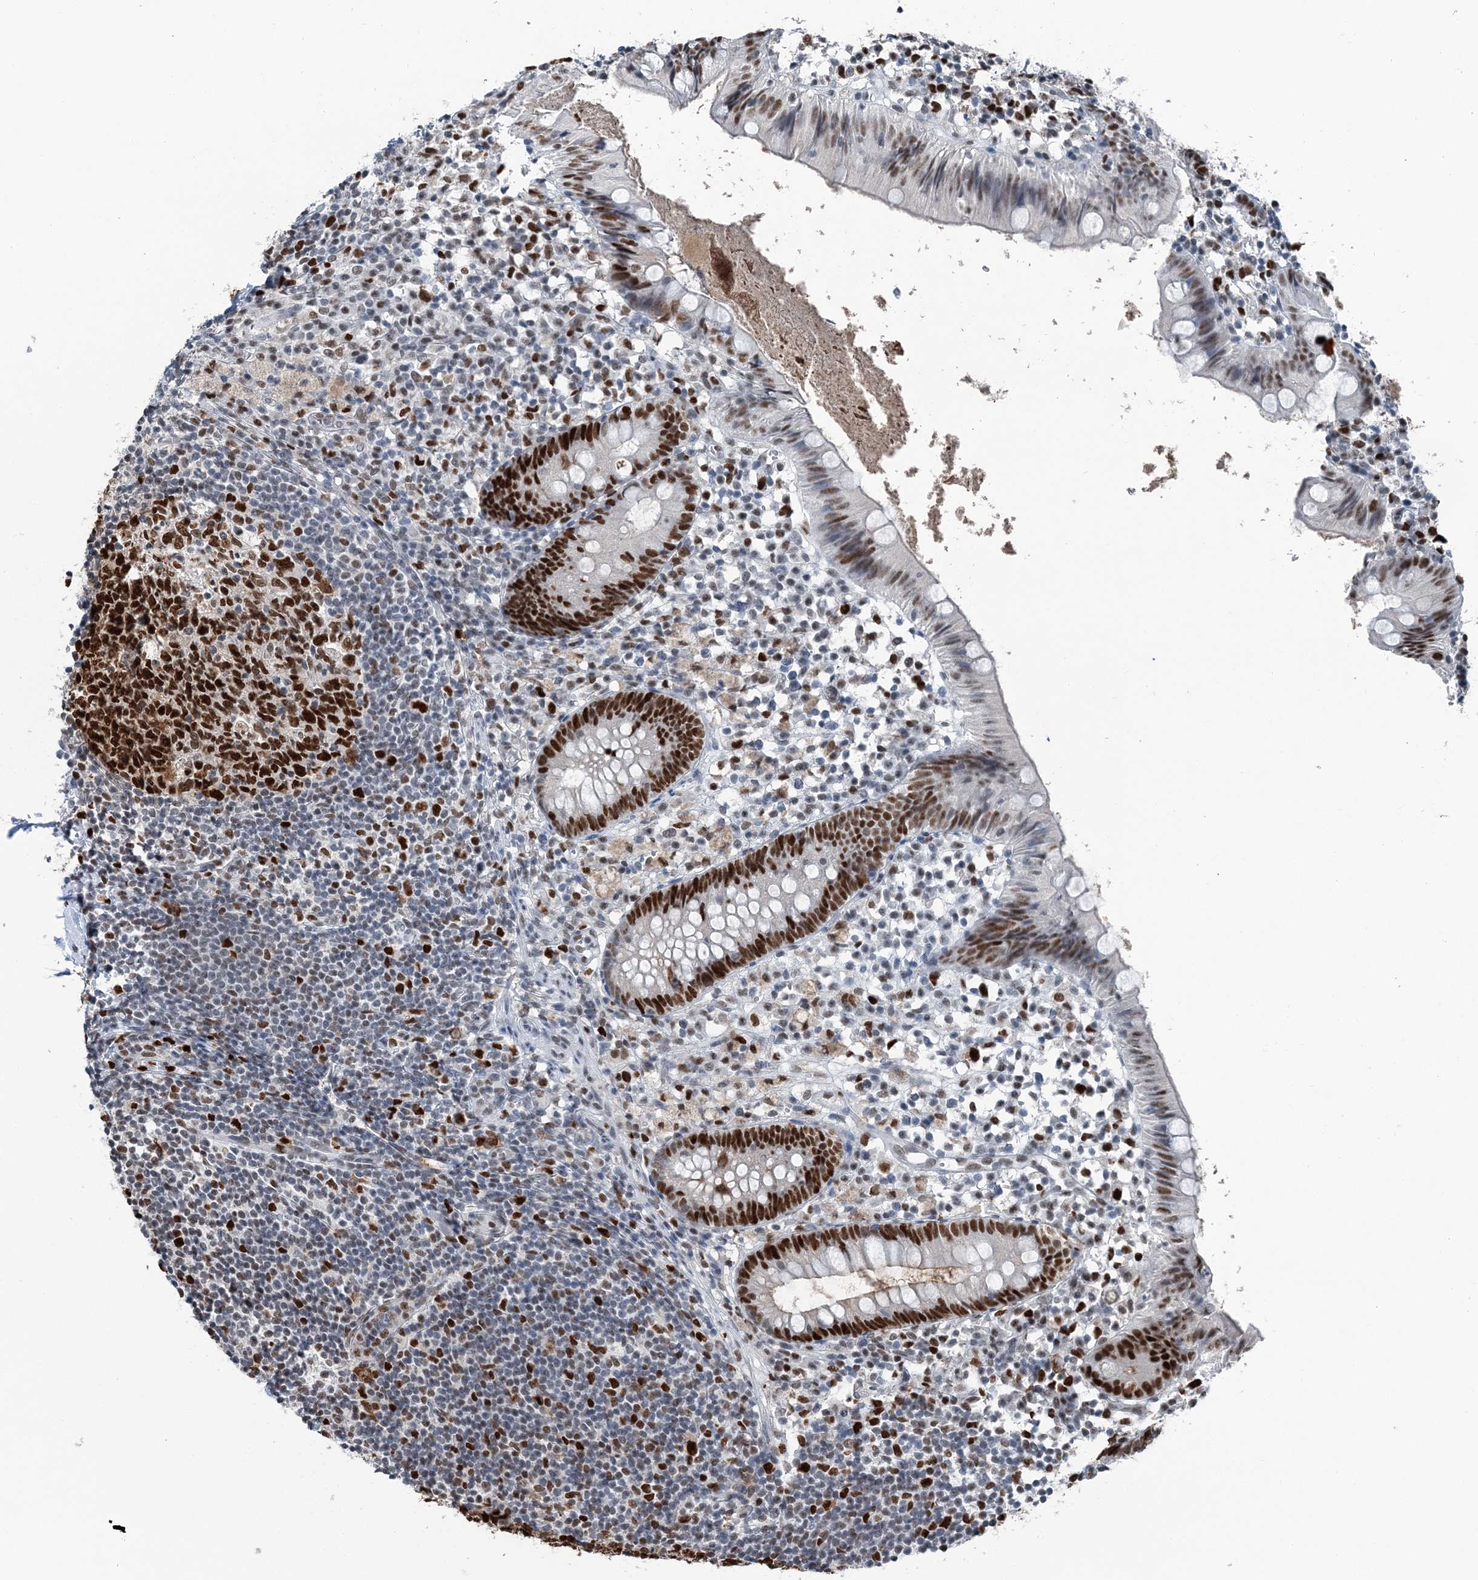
{"staining": {"intensity": "strong", "quantity": ">75%", "location": "nuclear"}, "tissue": "appendix", "cell_type": "Glandular cells", "image_type": "normal", "snomed": [{"axis": "morphology", "description": "Normal tissue, NOS"}, {"axis": "topography", "description": "Appendix"}], "caption": "Strong nuclear positivity is identified in approximately >75% of glandular cells in normal appendix.", "gene": "HAT1", "patient": {"sex": "female", "age": 20}}